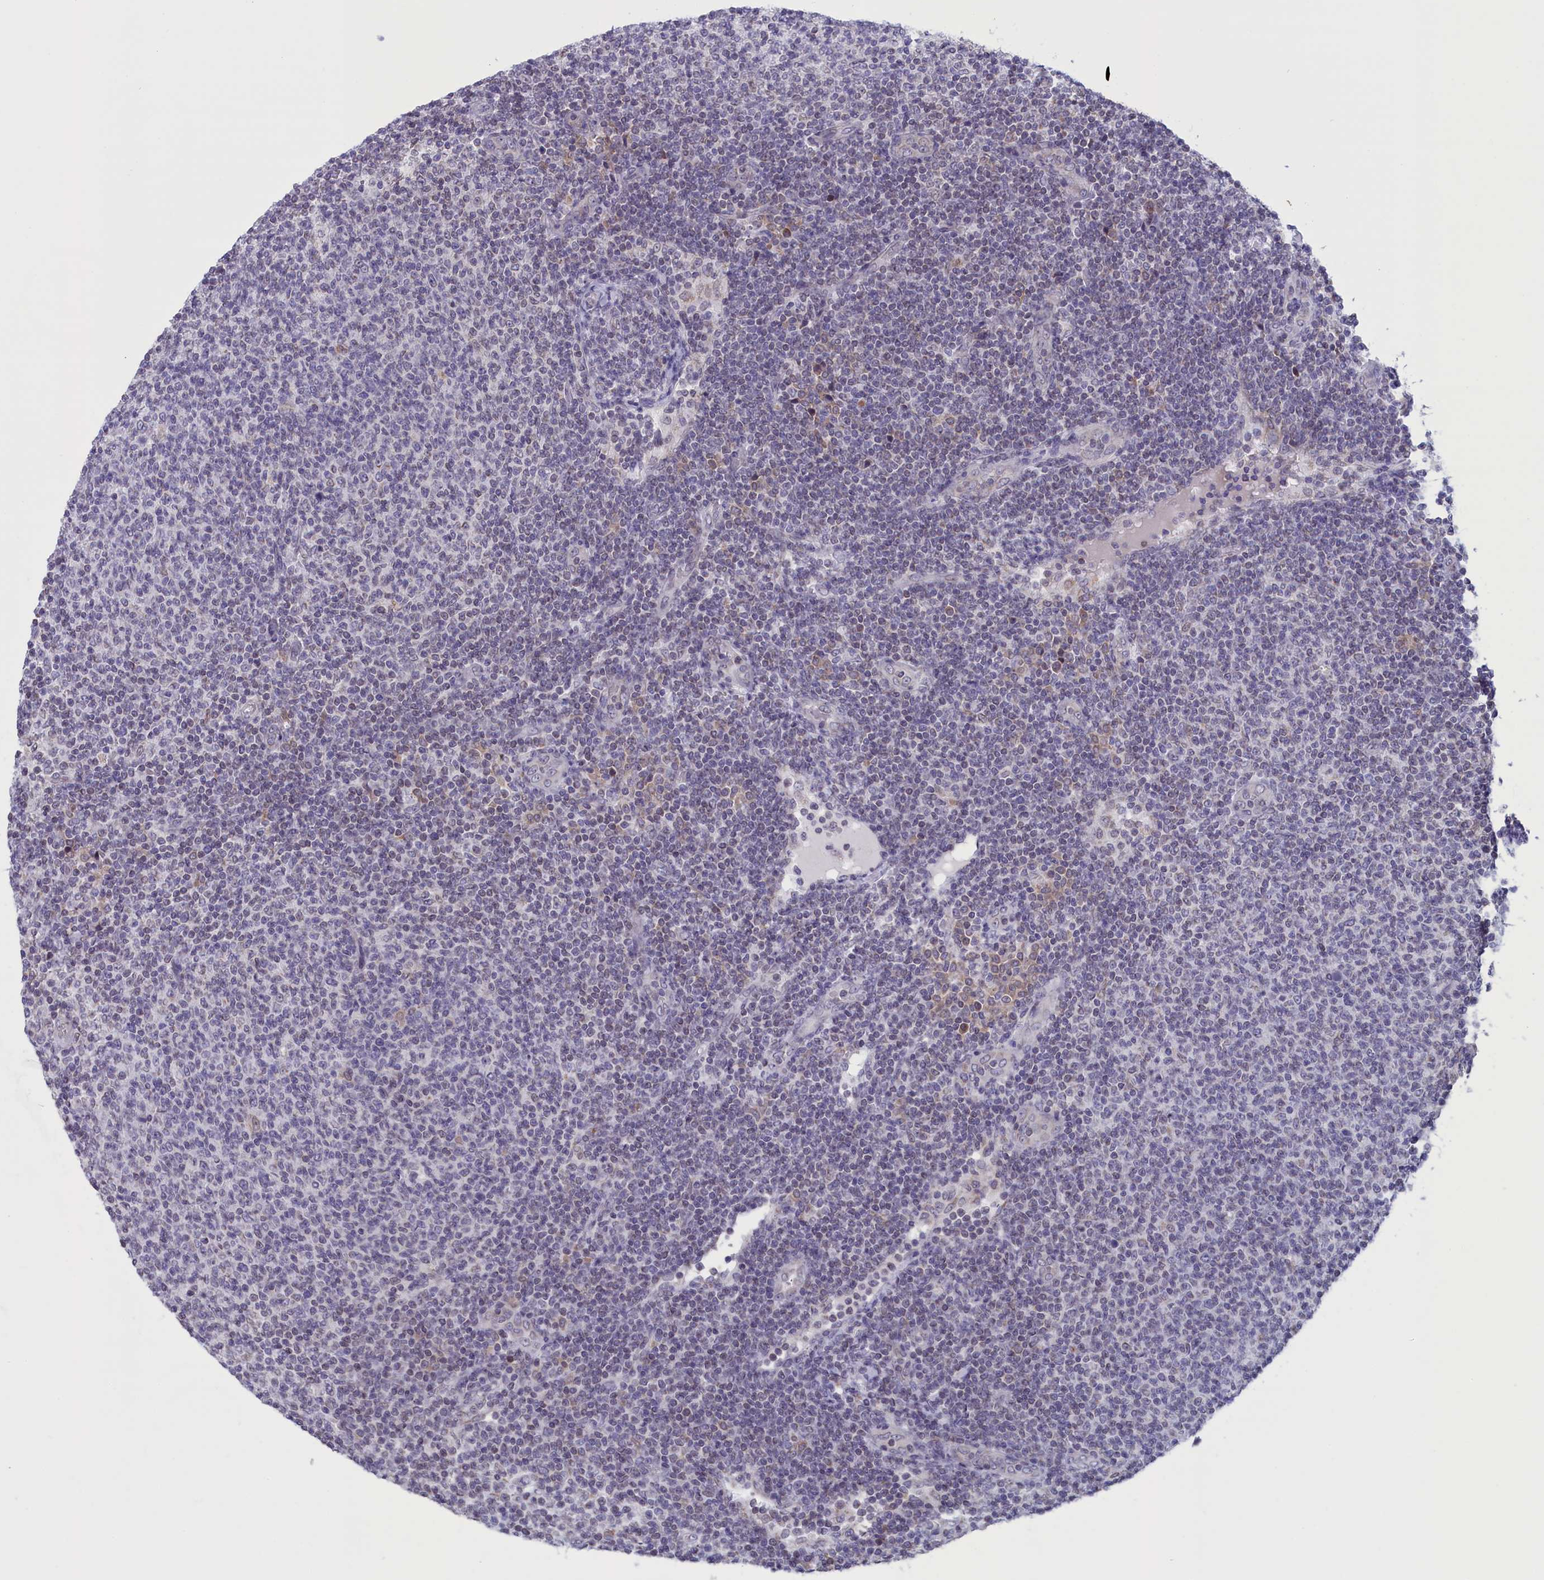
{"staining": {"intensity": "negative", "quantity": "none", "location": "none"}, "tissue": "lymphoma", "cell_type": "Tumor cells", "image_type": "cancer", "snomed": [{"axis": "morphology", "description": "Malignant lymphoma, non-Hodgkin's type, Low grade"}, {"axis": "topography", "description": "Lymph node"}], "caption": "Immunohistochemistry (IHC) micrograph of neoplastic tissue: low-grade malignant lymphoma, non-Hodgkin's type stained with DAB (3,3'-diaminobenzidine) shows no significant protein staining in tumor cells.", "gene": "PARS2", "patient": {"sex": "male", "age": 66}}